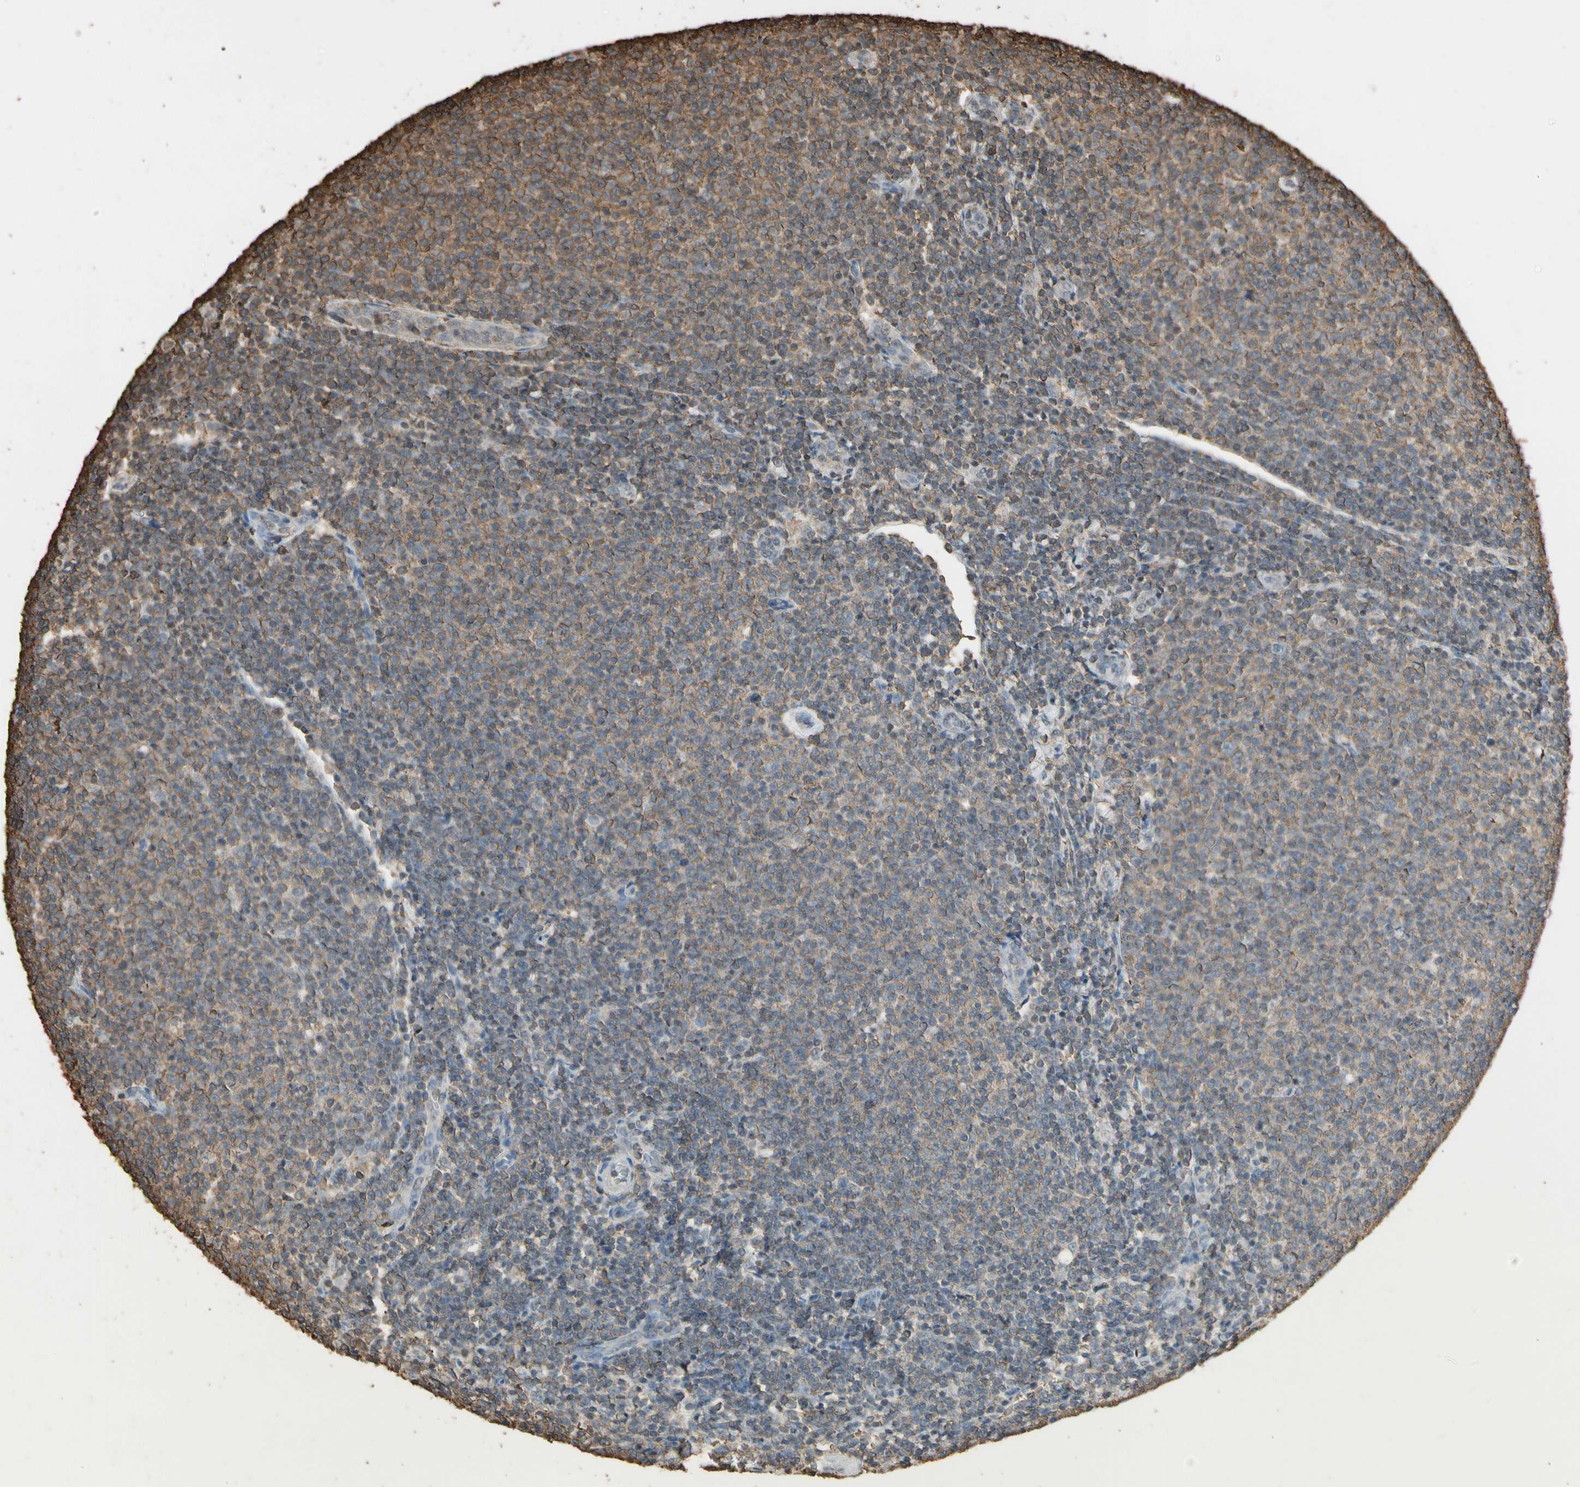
{"staining": {"intensity": "weak", "quantity": ">75%", "location": "cytoplasmic/membranous"}, "tissue": "lymphoma", "cell_type": "Tumor cells", "image_type": "cancer", "snomed": [{"axis": "morphology", "description": "Malignant lymphoma, non-Hodgkin's type, Low grade"}, {"axis": "topography", "description": "Lymph node"}], "caption": "Immunohistochemistry (DAB (3,3'-diaminobenzidine)) staining of lymphoma shows weak cytoplasmic/membranous protein expression in approximately >75% of tumor cells.", "gene": "TNFSF13B", "patient": {"sex": "male", "age": 66}}